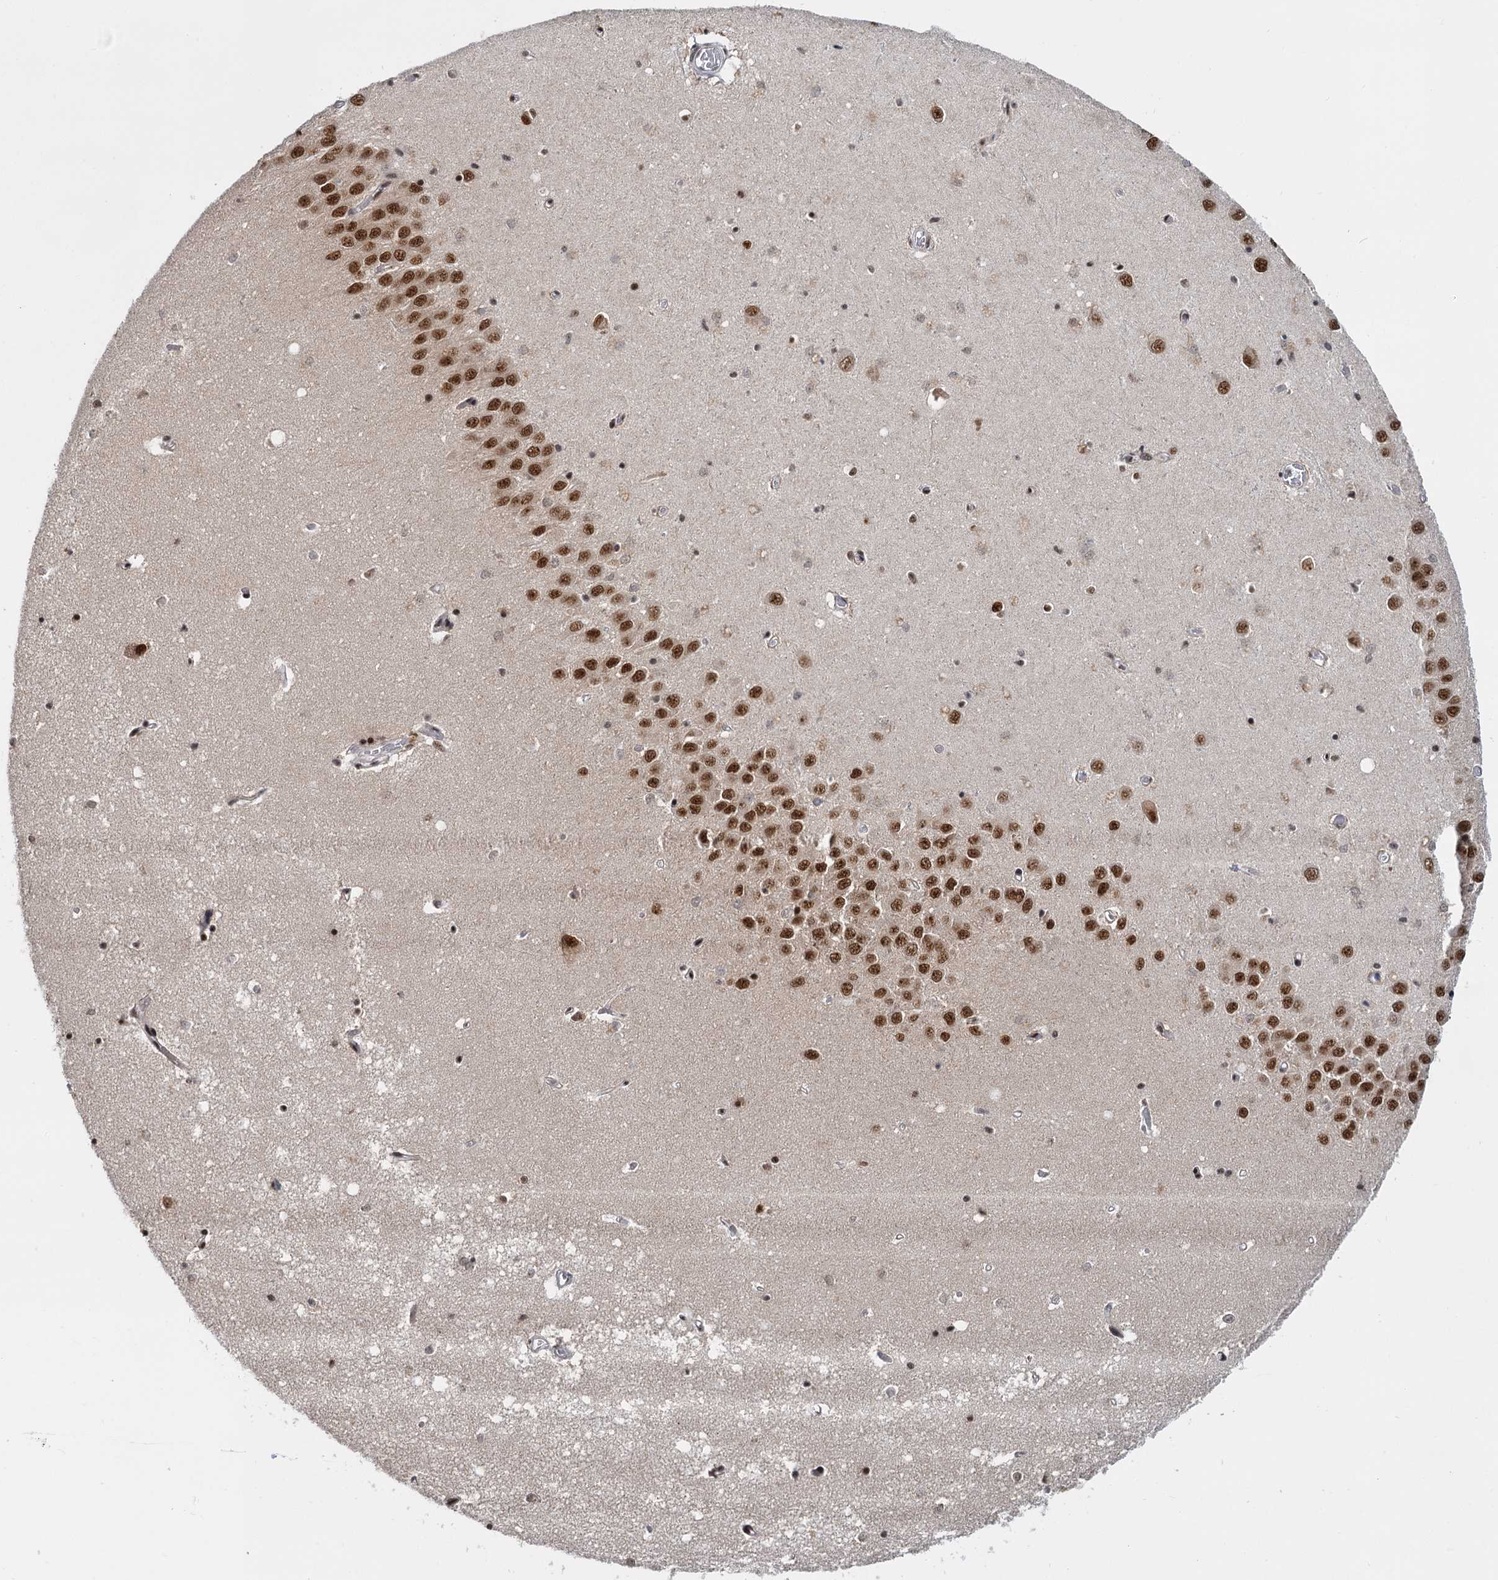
{"staining": {"intensity": "moderate", "quantity": "25%-75%", "location": "nuclear"}, "tissue": "hippocampus", "cell_type": "Glial cells", "image_type": "normal", "snomed": [{"axis": "morphology", "description": "Normal tissue, NOS"}, {"axis": "topography", "description": "Hippocampus"}], "caption": "Normal hippocampus displays moderate nuclear staining in approximately 25%-75% of glial cells, visualized by immunohistochemistry.", "gene": "WBP4", "patient": {"sex": "male", "age": 70}}